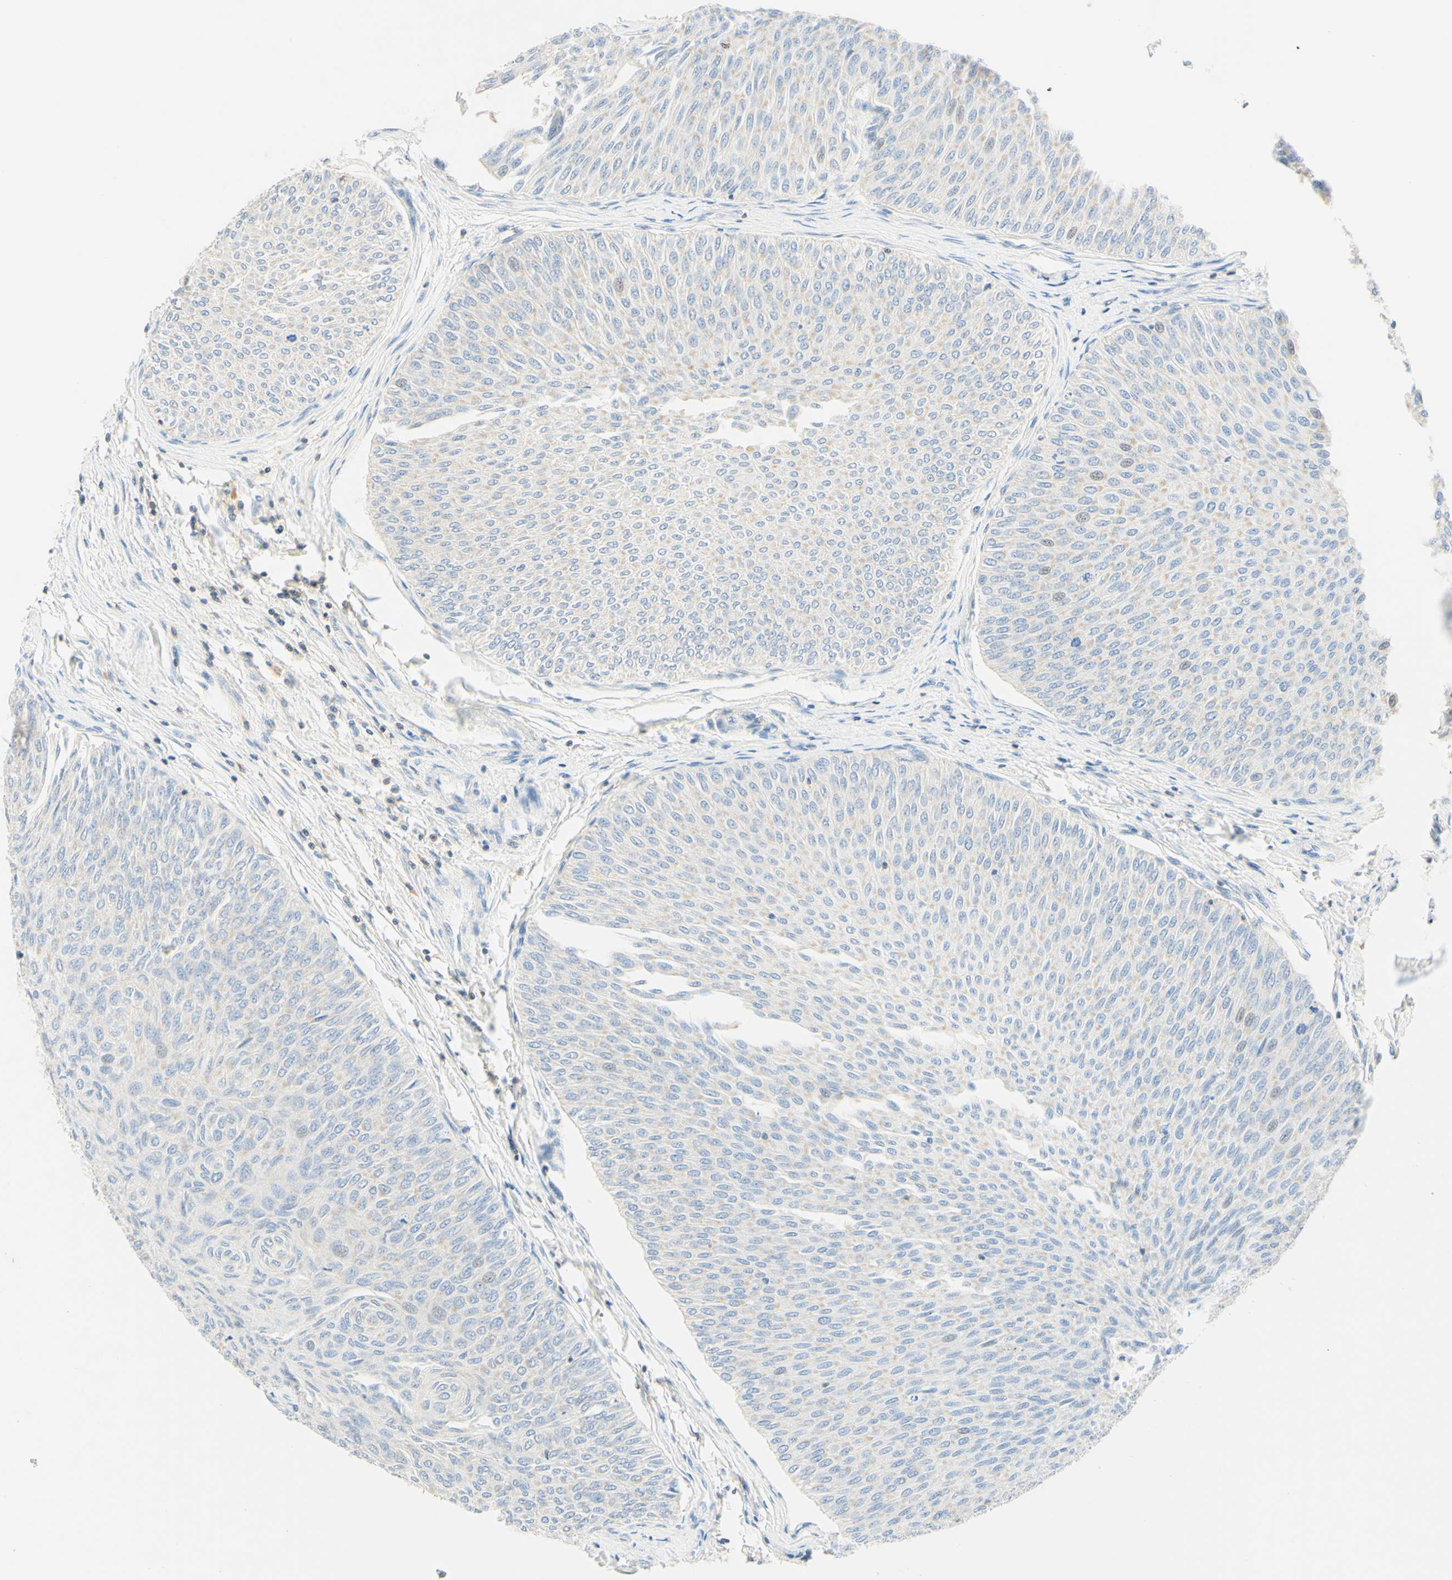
{"staining": {"intensity": "negative", "quantity": "none", "location": "none"}, "tissue": "urothelial cancer", "cell_type": "Tumor cells", "image_type": "cancer", "snomed": [{"axis": "morphology", "description": "Urothelial carcinoma, Low grade"}, {"axis": "topography", "description": "Urinary bladder"}], "caption": "Immunohistochemistry (IHC) of urothelial cancer displays no positivity in tumor cells.", "gene": "LAT", "patient": {"sex": "male", "age": 78}}